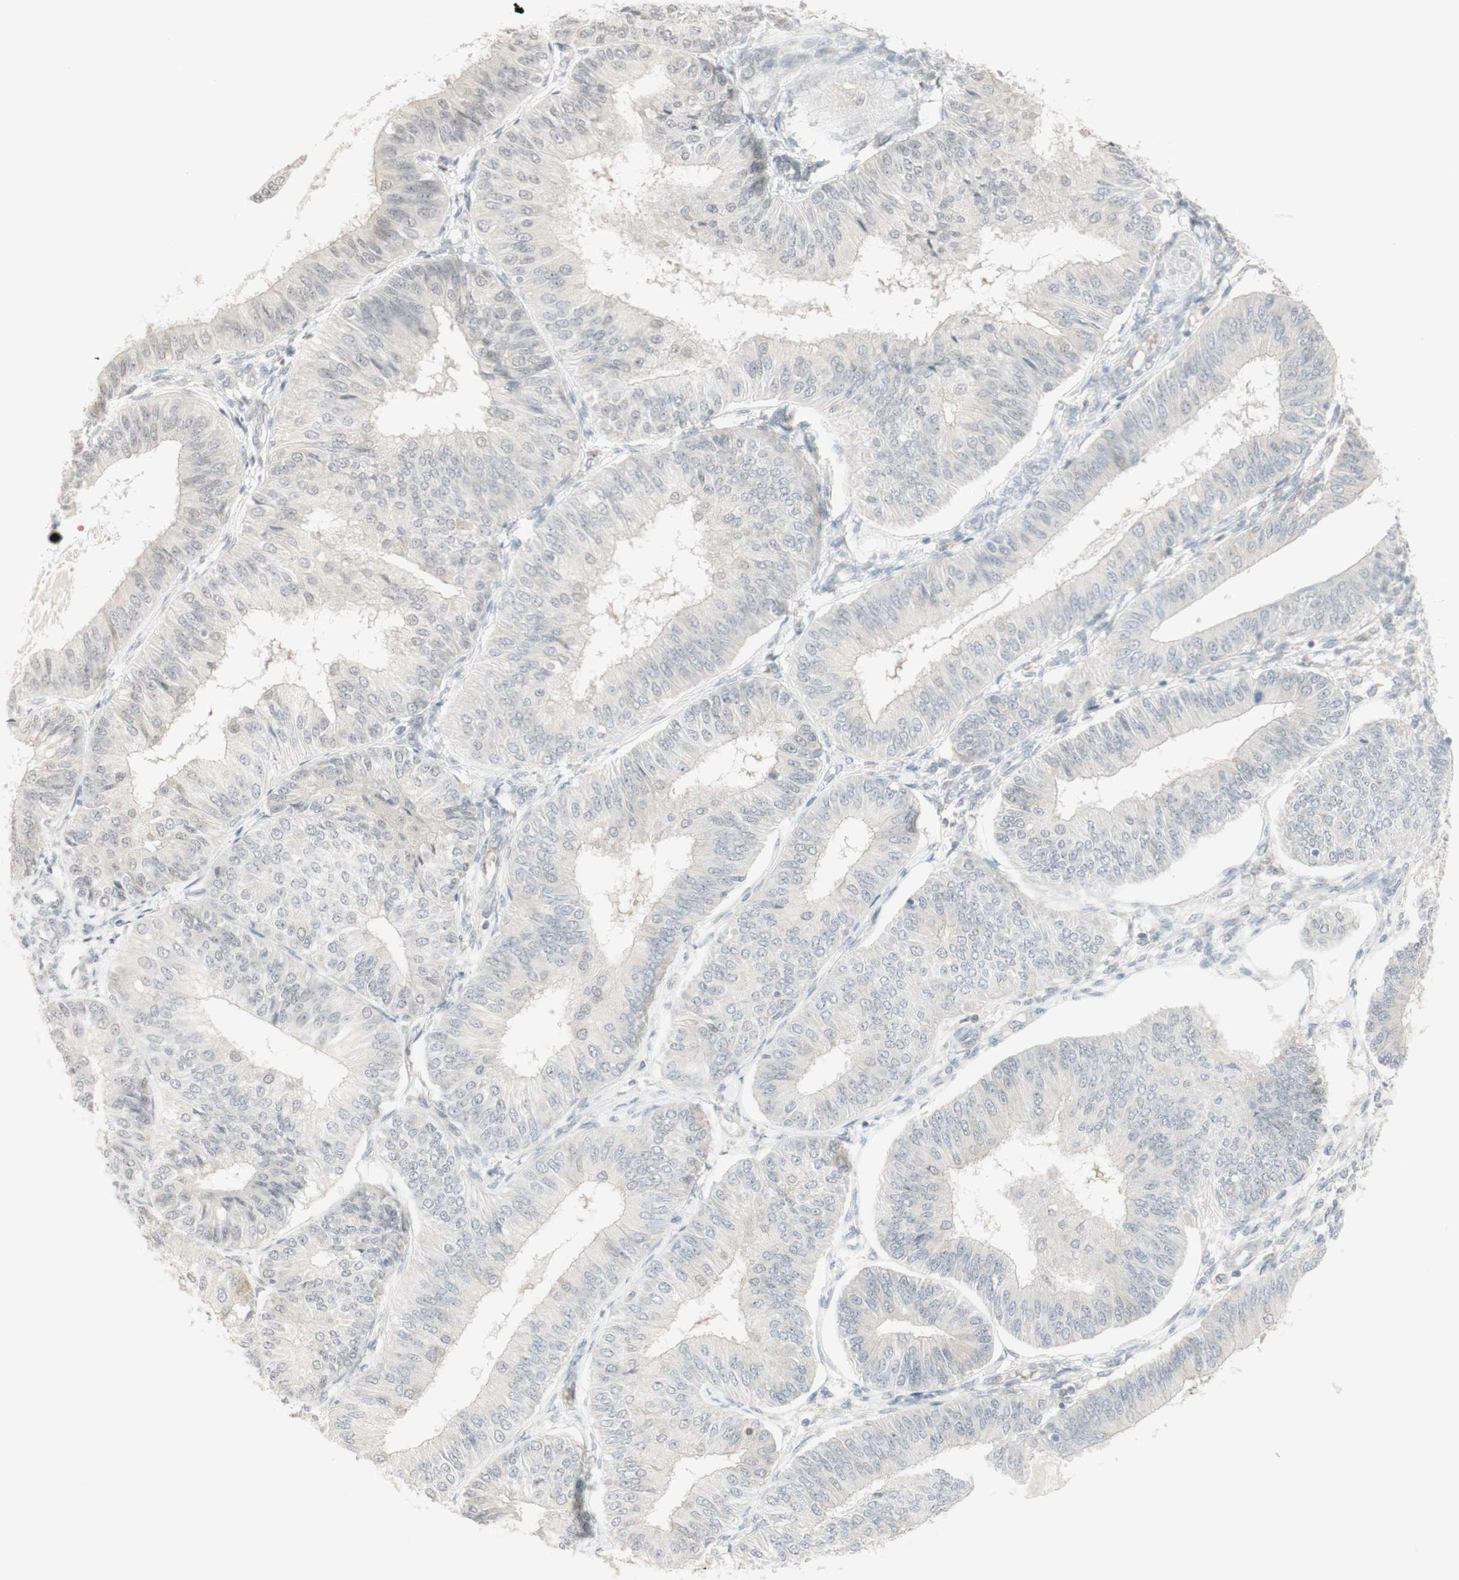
{"staining": {"intensity": "negative", "quantity": "none", "location": "none"}, "tissue": "endometrial cancer", "cell_type": "Tumor cells", "image_type": "cancer", "snomed": [{"axis": "morphology", "description": "Adenocarcinoma, NOS"}, {"axis": "topography", "description": "Endometrium"}], "caption": "Immunohistochemical staining of human endometrial cancer reveals no significant expression in tumor cells.", "gene": "PLCD4", "patient": {"sex": "female", "age": 58}}